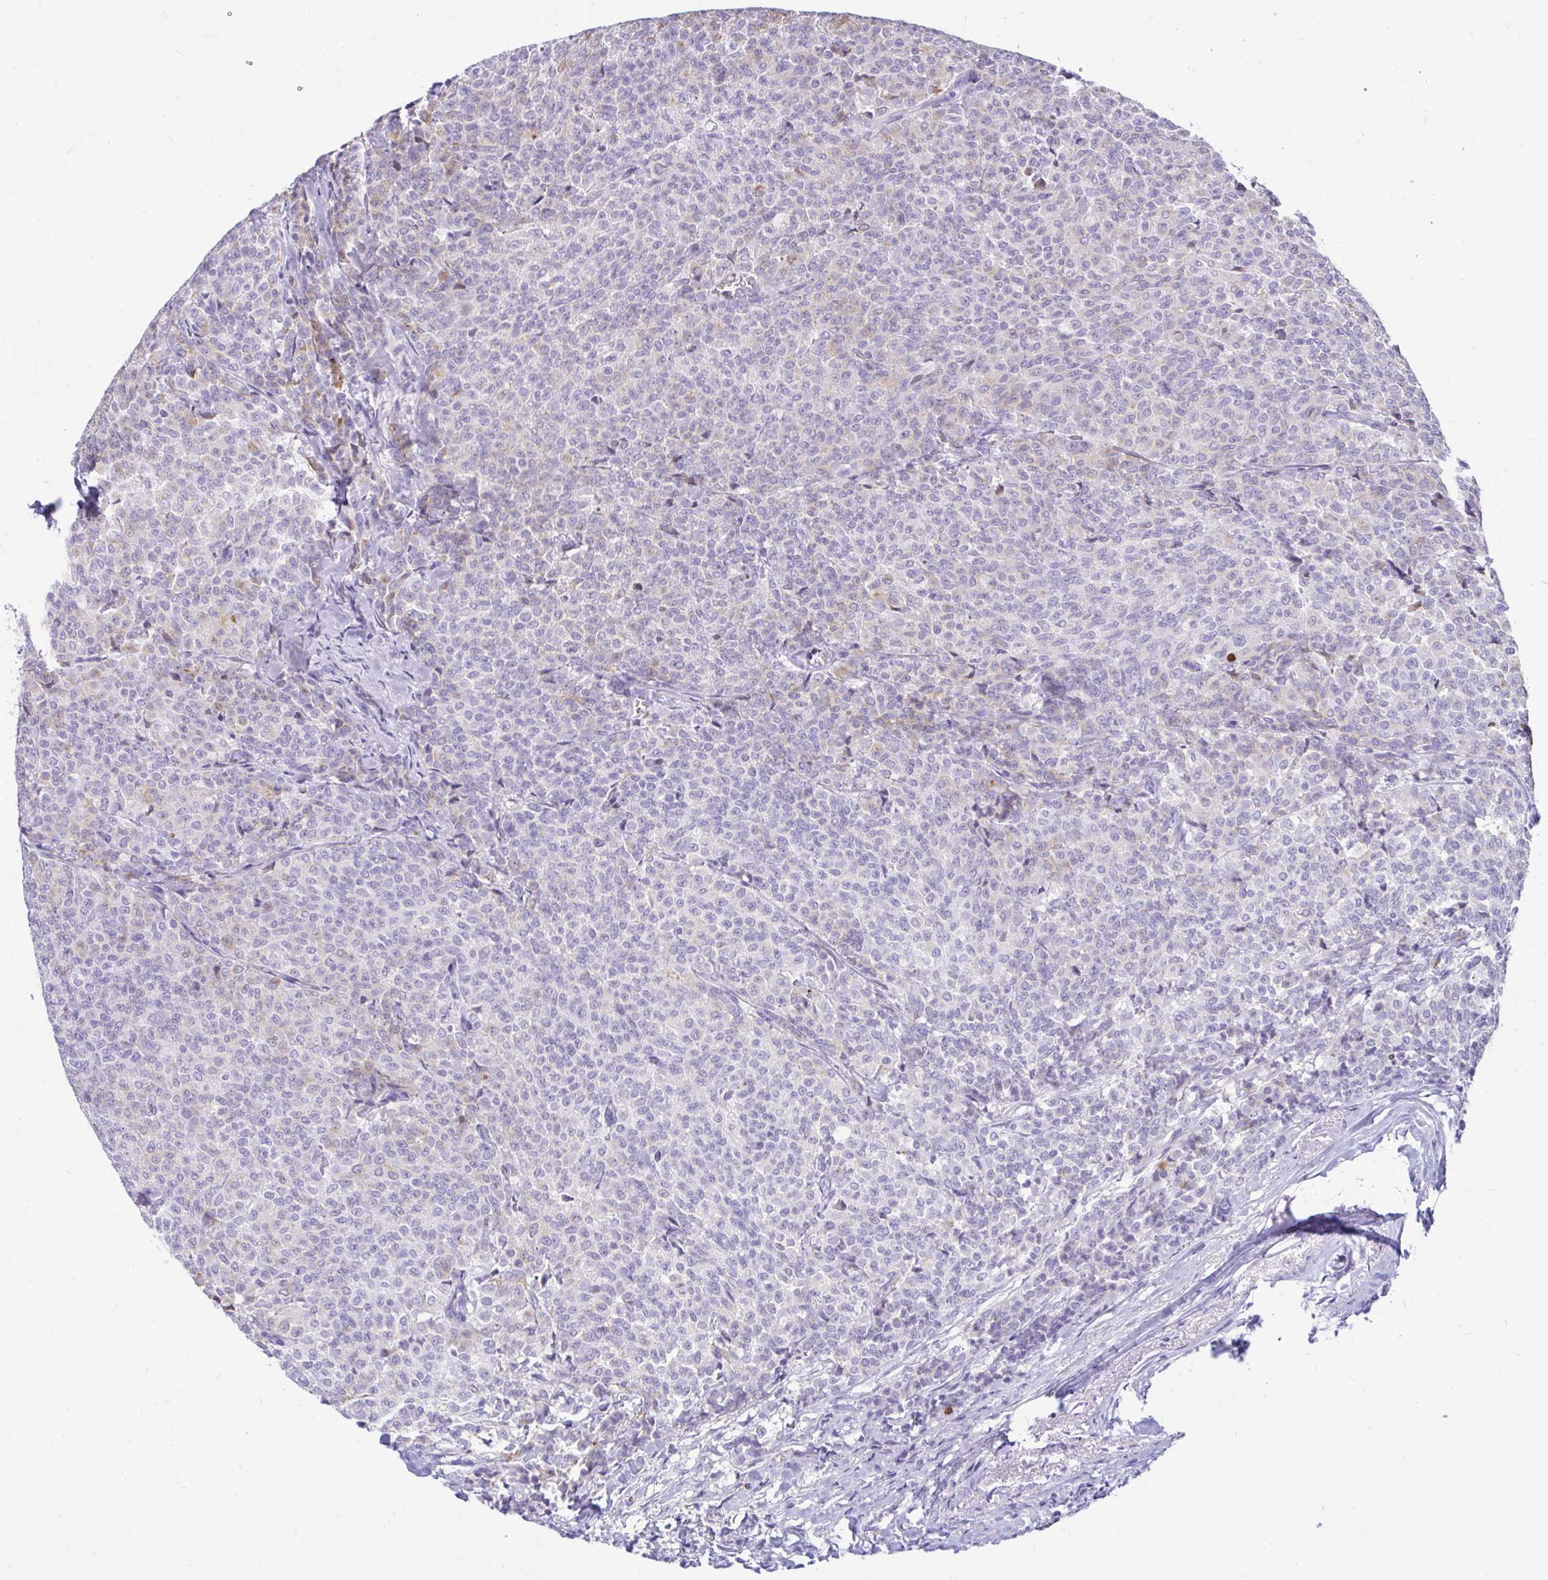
{"staining": {"intensity": "weak", "quantity": "<25%", "location": "cytoplasmic/membranous"}, "tissue": "breast cancer", "cell_type": "Tumor cells", "image_type": "cancer", "snomed": [{"axis": "morphology", "description": "Duct carcinoma"}, {"axis": "topography", "description": "Breast"}], "caption": "Protein analysis of infiltrating ductal carcinoma (breast) displays no significant expression in tumor cells.", "gene": "IGSF5", "patient": {"sex": "female", "age": 91}}